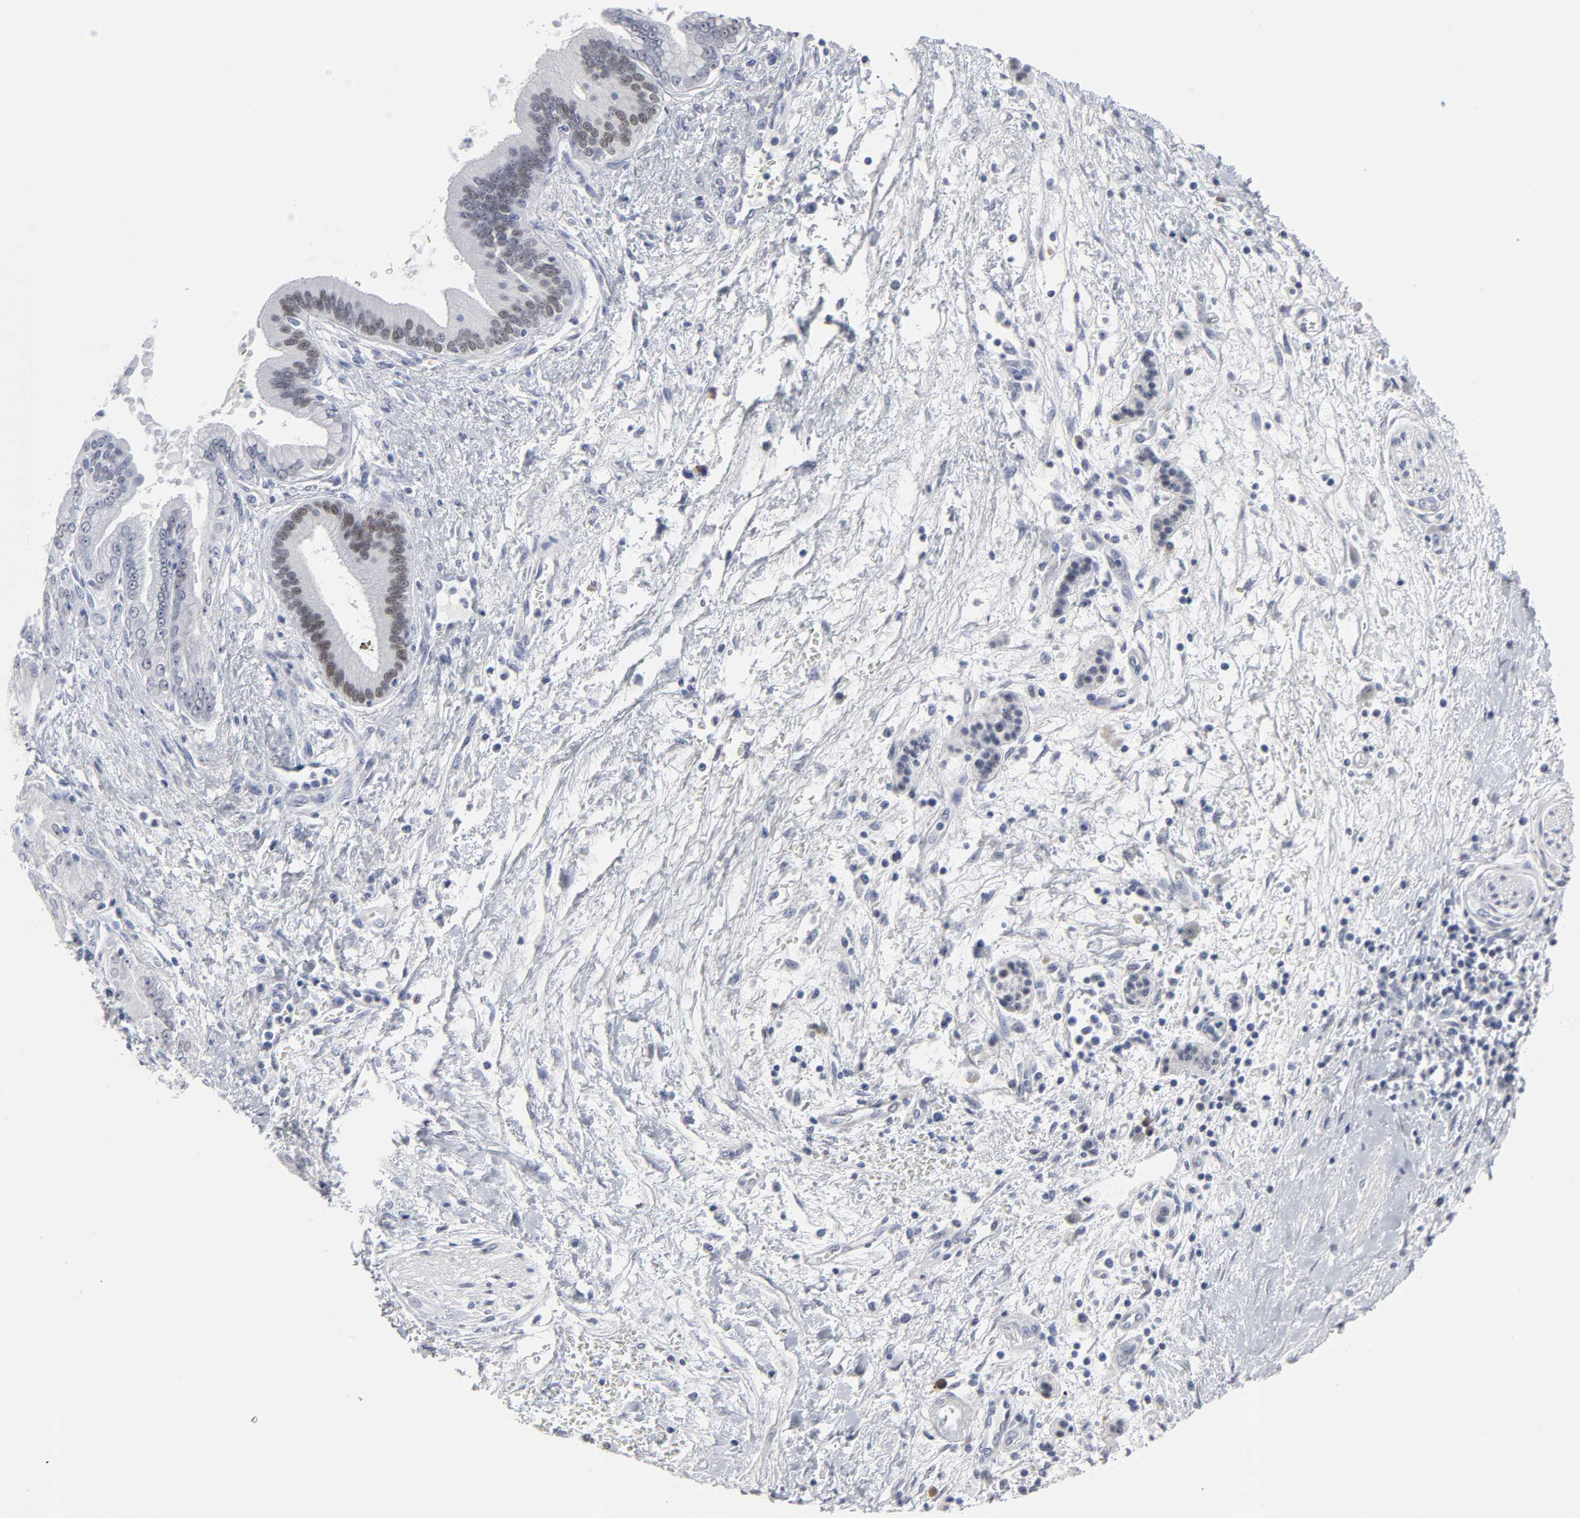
{"staining": {"intensity": "moderate", "quantity": ">75%", "location": "nuclear"}, "tissue": "pancreatic cancer", "cell_type": "Tumor cells", "image_type": "cancer", "snomed": [{"axis": "morphology", "description": "Adenocarcinoma, NOS"}, {"axis": "topography", "description": "Pancreas"}], "caption": "Moderate nuclear staining for a protein is appreciated in approximately >75% of tumor cells of pancreatic cancer (adenocarcinoma) using immunohistochemistry.", "gene": "HNF4A", "patient": {"sex": "male", "age": 59}}